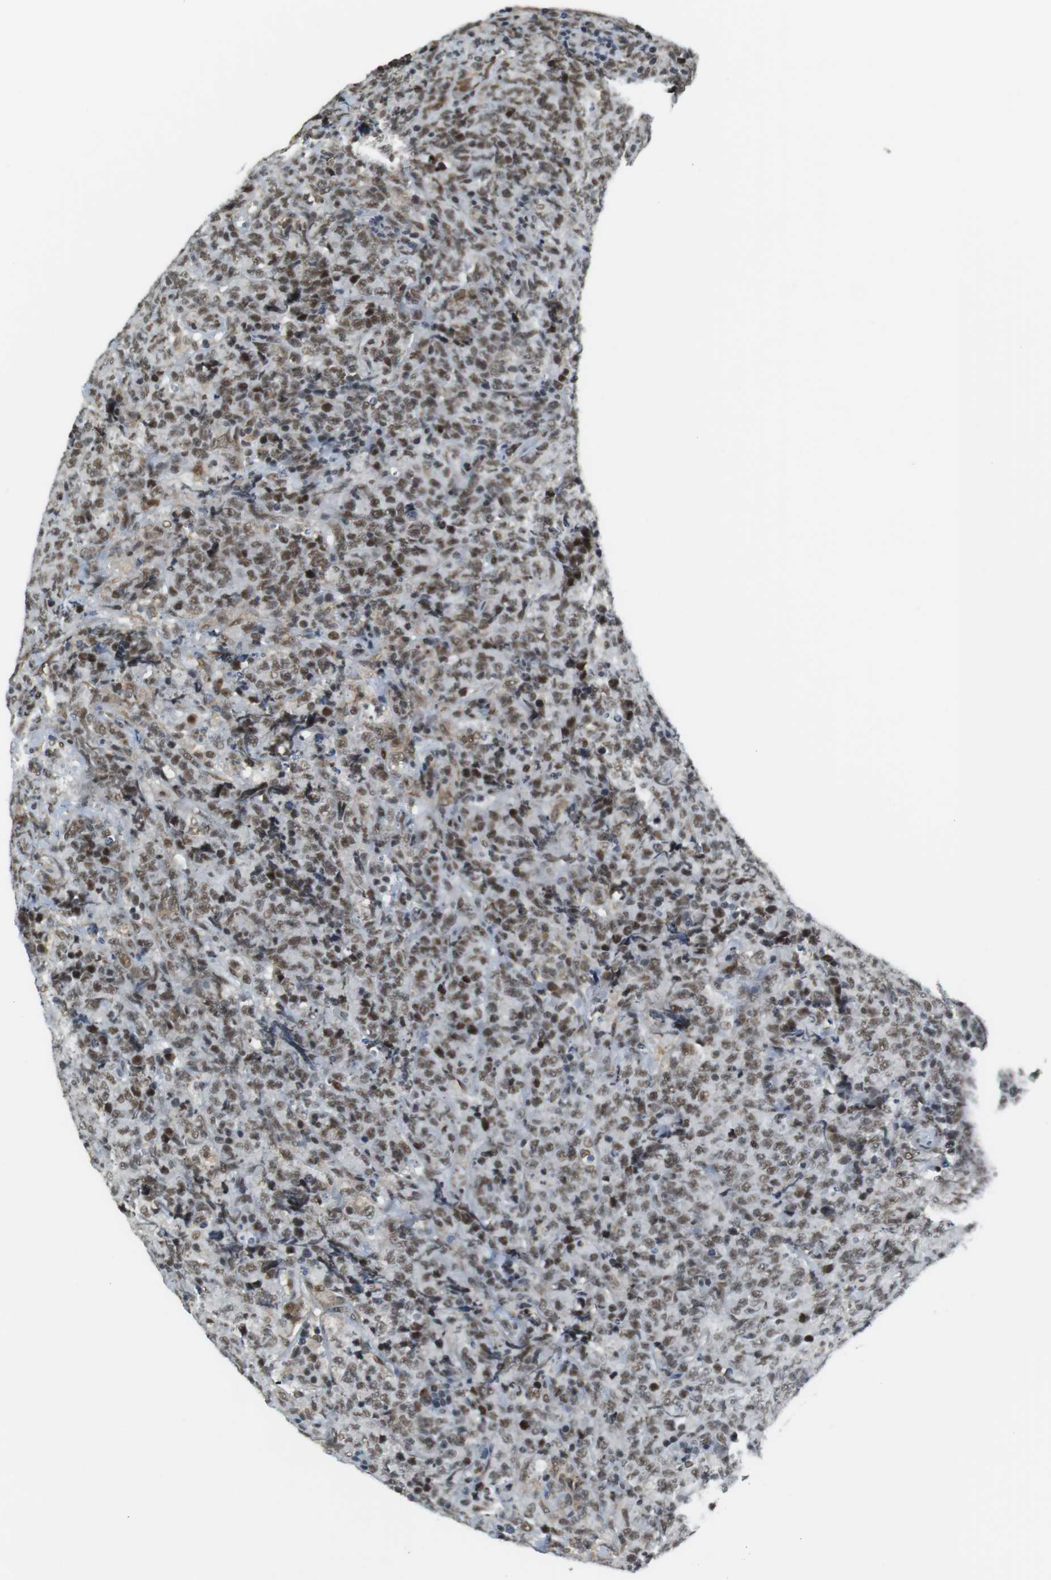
{"staining": {"intensity": "strong", "quantity": ">75%", "location": "nuclear"}, "tissue": "lymphoma", "cell_type": "Tumor cells", "image_type": "cancer", "snomed": [{"axis": "morphology", "description": "Malignant lymphoma, non-Hodgkin's type, High grade"}, {"axis": "topography", "description": "Tonsil"}], "caption": "Protein expression analysis of human lymphoma reveals strong nuclear staining in approximately >75% of tumor cells.", "gene": "RNF38", "patient": {"sex": "female", "age": 36}}